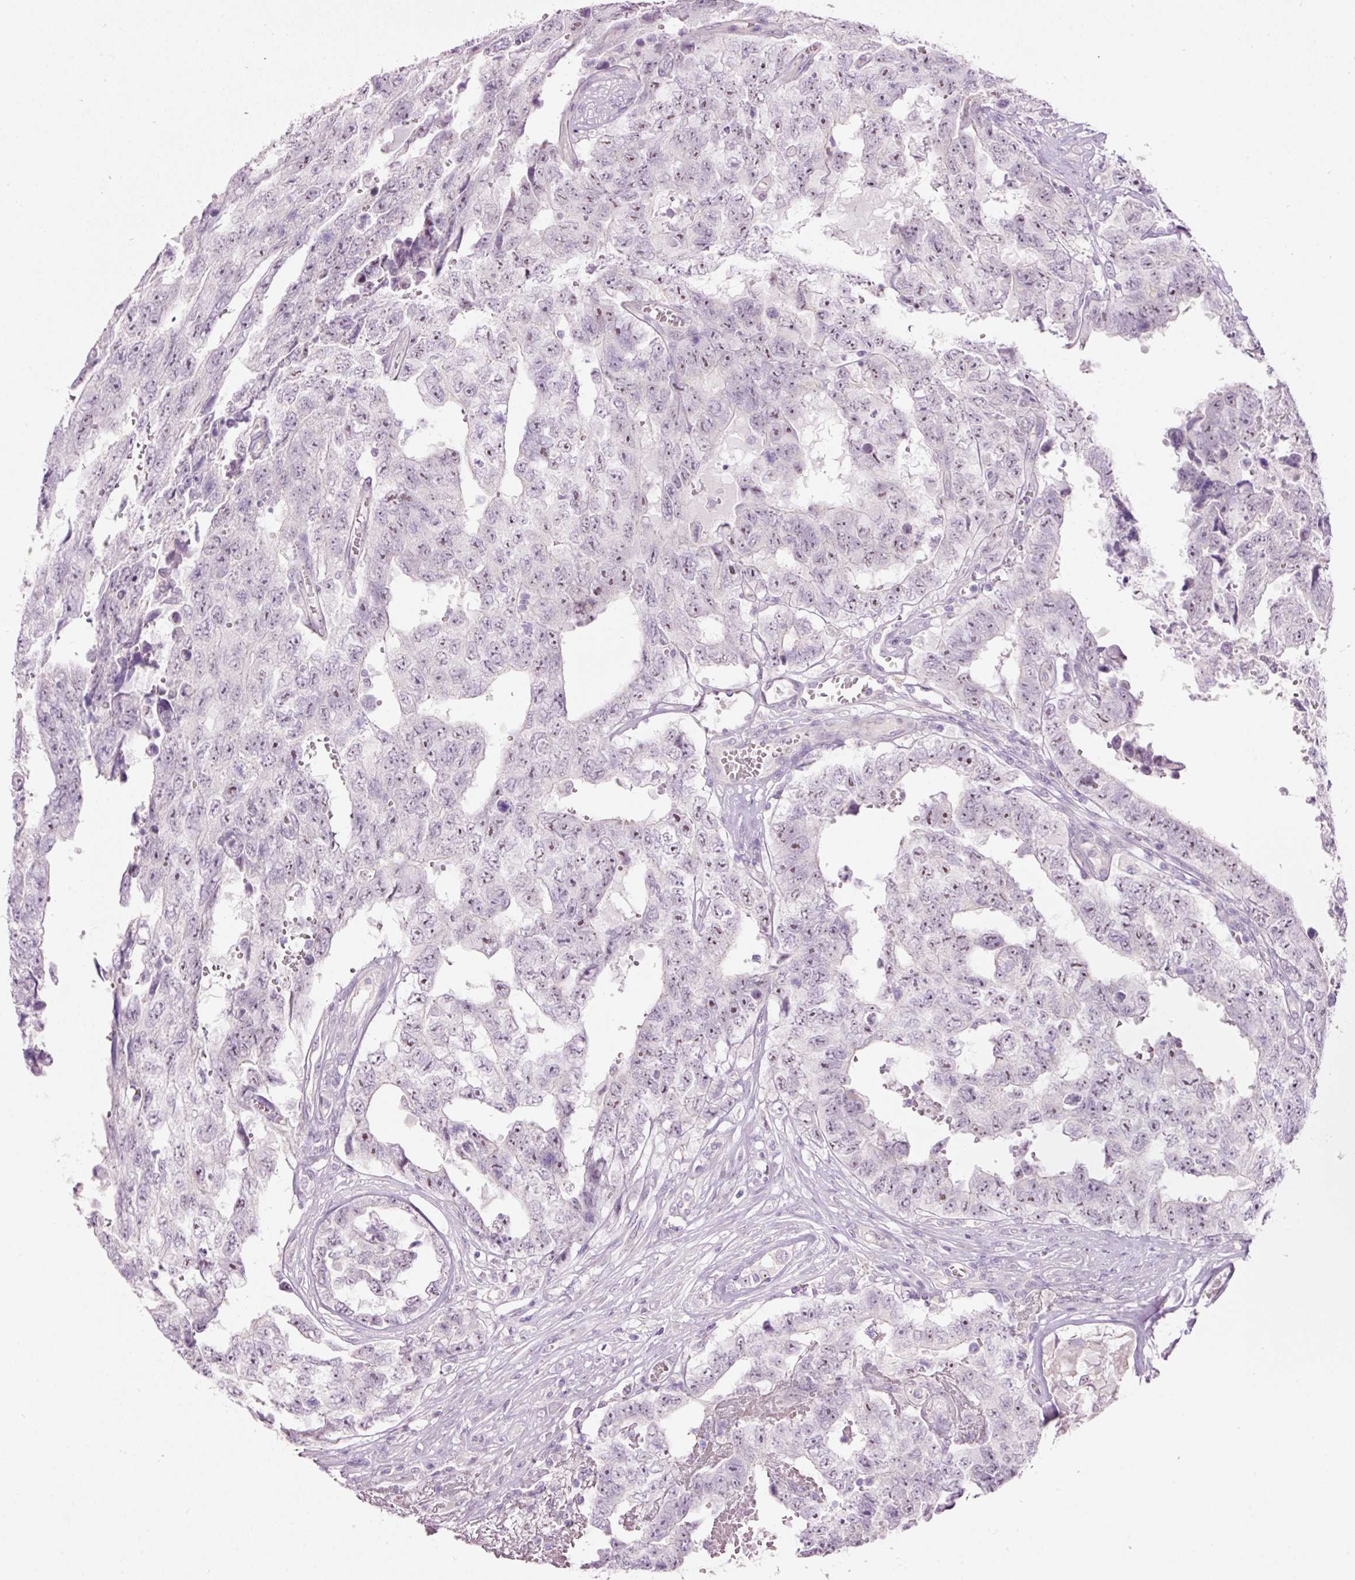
{"staining": {"intensity": "moderate", "quantity": ">75%", "location": "nuclear"}, "tissue": "testis cancer", "cell_type": "Tumor cells", "image_type": "cancer", "snomed": [{"axis": "morphology", "description": "Normal tissue, NOS"}, {"axis": "morphology", "description": "Carcinoma, Embryonal, NOS"}, {"axis": "topography", "description": "Testis"}, {"axis": "topography", "description": "Epididymis"}], "caption": "Immunohistochemistry micrograph of neoplastic tissue: testis embryonal carcinoma stained using immunohistochemistry (IHC) displays medium levels of moderate protein expression localized specifically in the nuclear of tumor cells, appearing as a nuclear brown color.", "gene": "GCG", "patient": {"sex": "male", "age": 25}}